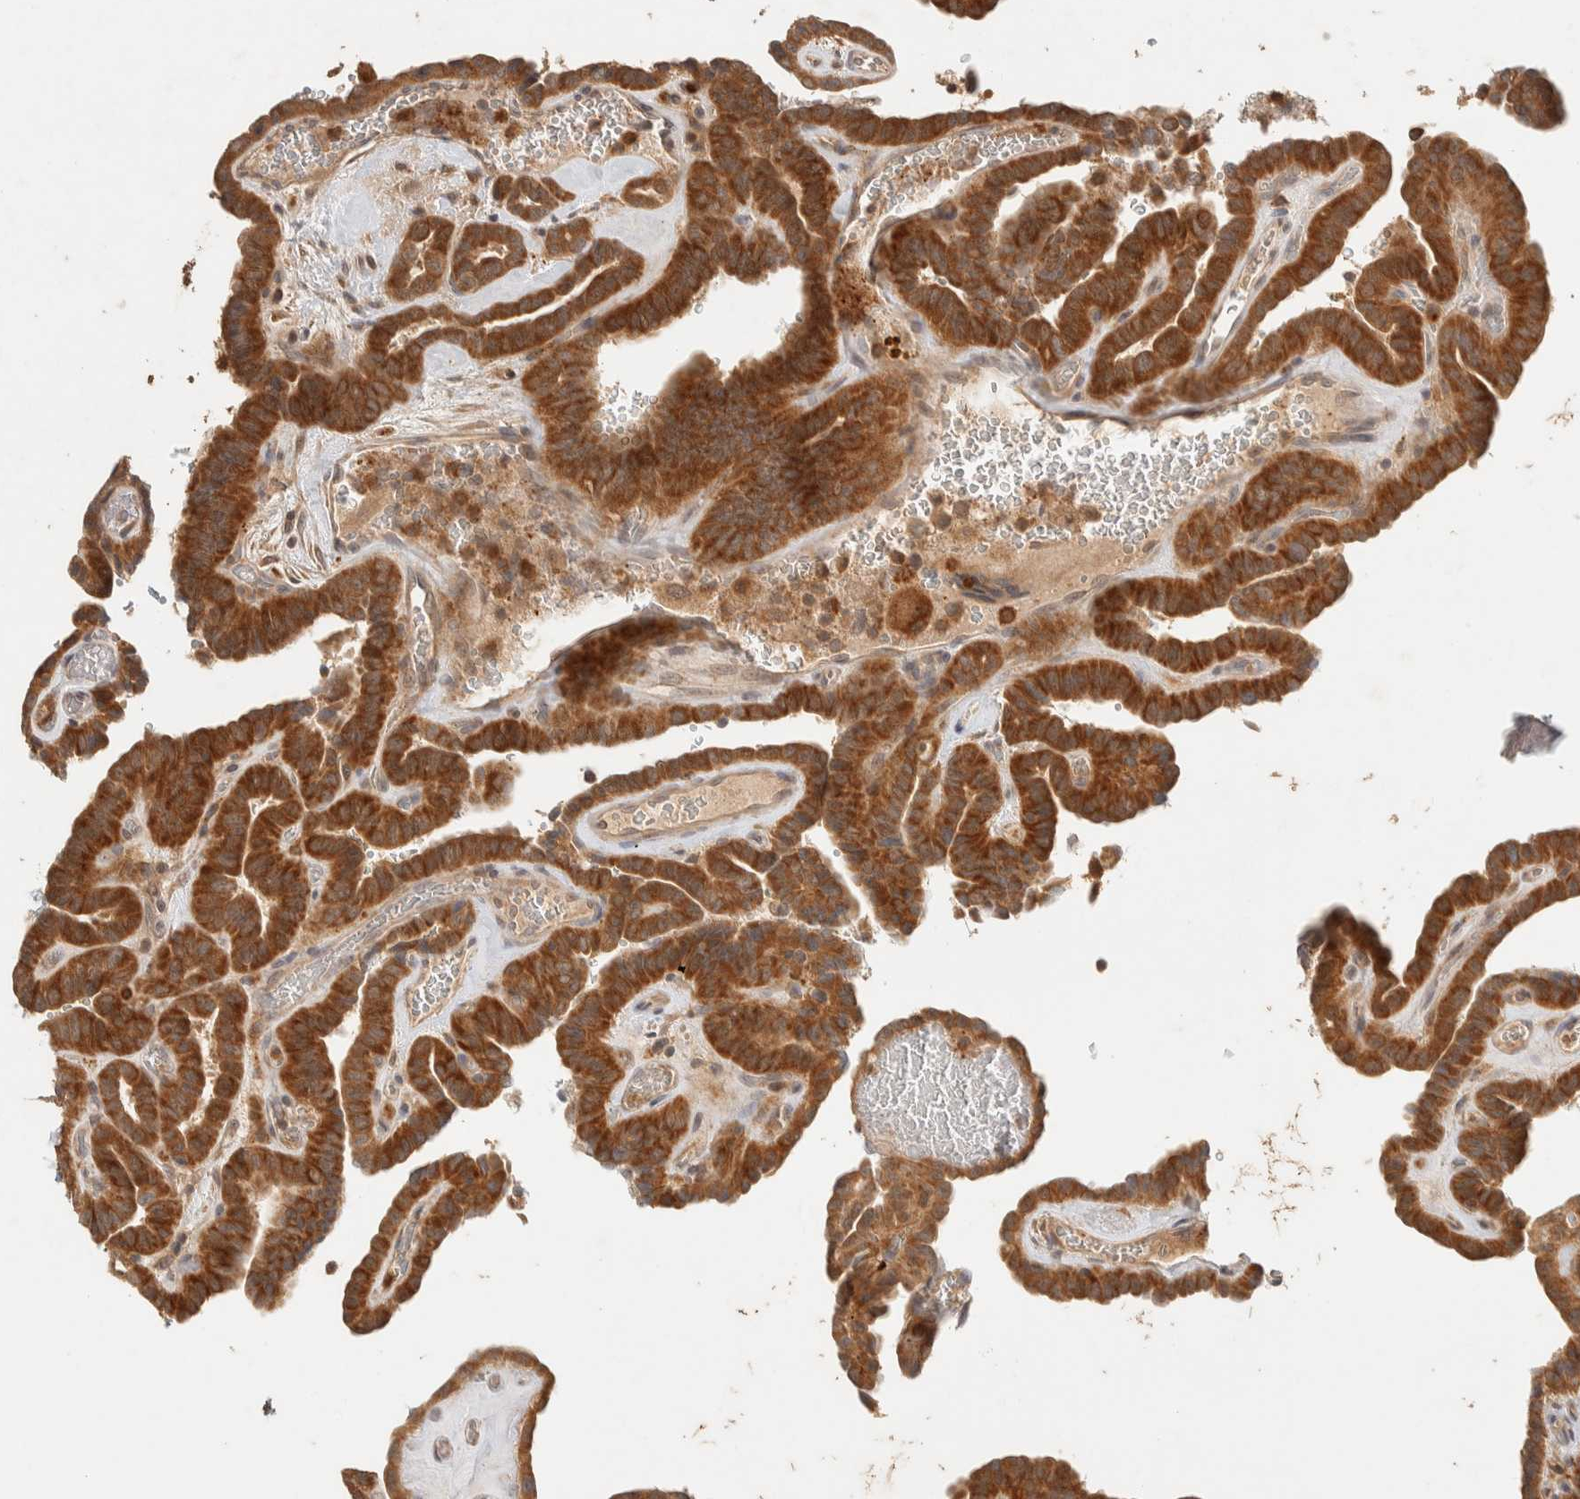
{"staining": {"intensity": "strong", "quantity": ">75%", "location": "cytoplasmic/membranous"}, "tissue": "thyroid cancer", "cell_type": "Tumor cells", "image_type": "cancer", "snomed": [{"axis": "morphology", "description": "Papillary adenocarcinoma, NOS"}, {"axis": "topography", "description": "Thyroid gland"}], "caption": "A high-resolution micrograph shows immunohistochemistry (IHC) staining of thyroid cancer (papillary adenocarcinoma), which demonstrates strong cytoplasmic/membranous expression in about >75% of tumor cells.", "gene": "ITPA", "patient": {"sex": "male", "age": 77}}